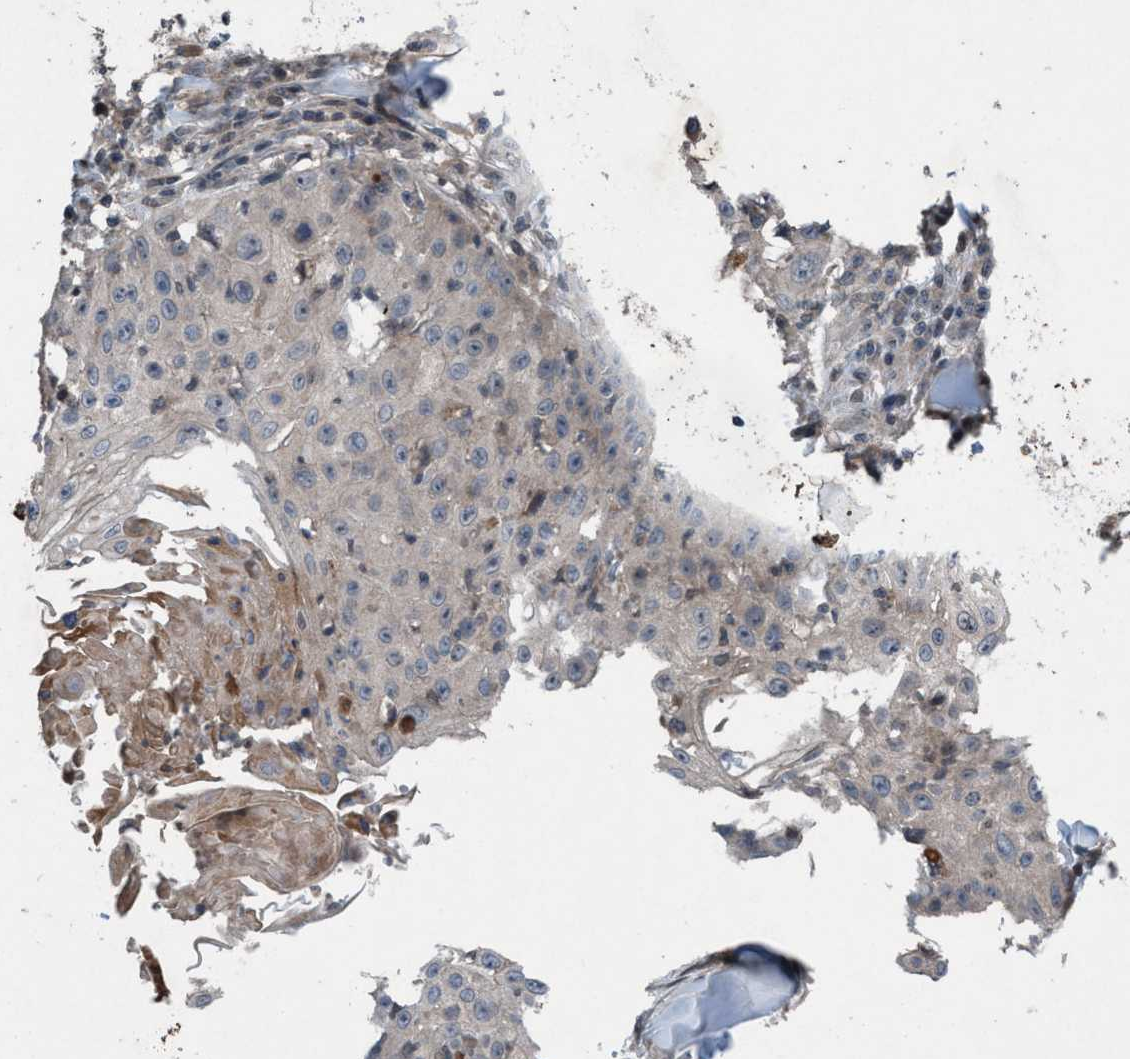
{"staining": {"intensity": "weak", "quantity": "<25%", "location": "nuclear"}, "tissue": "skin cancer", "cell_type": "Tumor cells", "image_type": "cancer", "snomed": [{"axis": "morphology", "description": "Squamous cell carcinoma, NOS"}, {"axis": "topography", "description": "Skin"}], "caption": "Tumor cells are negative for brown protein staining in squamous cell carcinoma (skin).", "gene": "NISCH", "patient": {"sex": "male", "age": 86}}